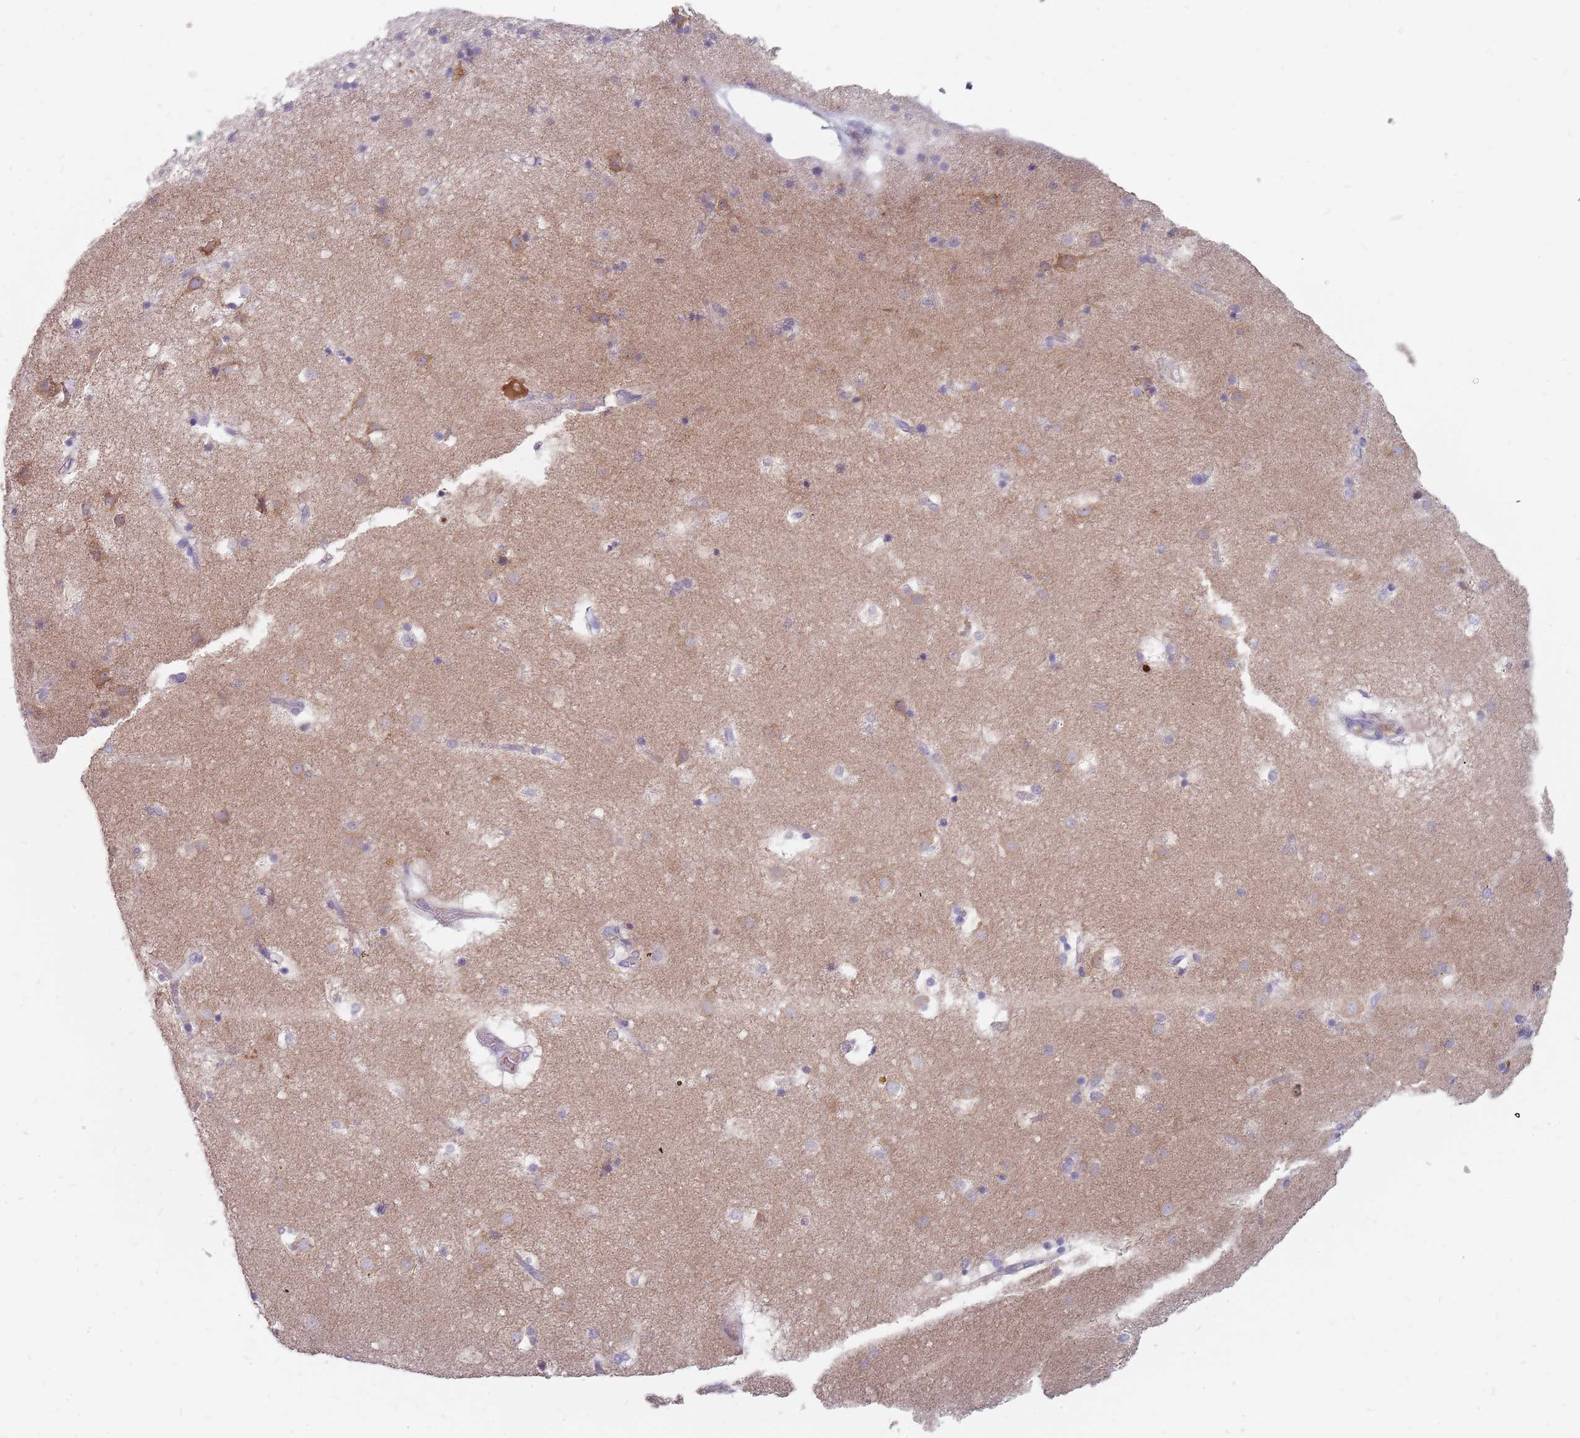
{"staining": {"intensity": "negative", "quantity": "none", "location": "none"}, "tissue": "caudate", "cell_type": "Glial cells", "image_type": "normal", "snomed": [{"axis": "morphology", "description": "Normal tissue, NOS"}, {"axis": "topography", "description": "Lateral ventricle wall"}], "caption": "Benign caudate was stained to show a protein in brown. There is no significant positivity in glial cells. (Brightfield microscopy of DAB (3,3'-diaminobenzidine) immunohistochemistry (IHC) at high magnification).", "gene": "CMTR2", "patient": {"sex": "male", "age": 70}}